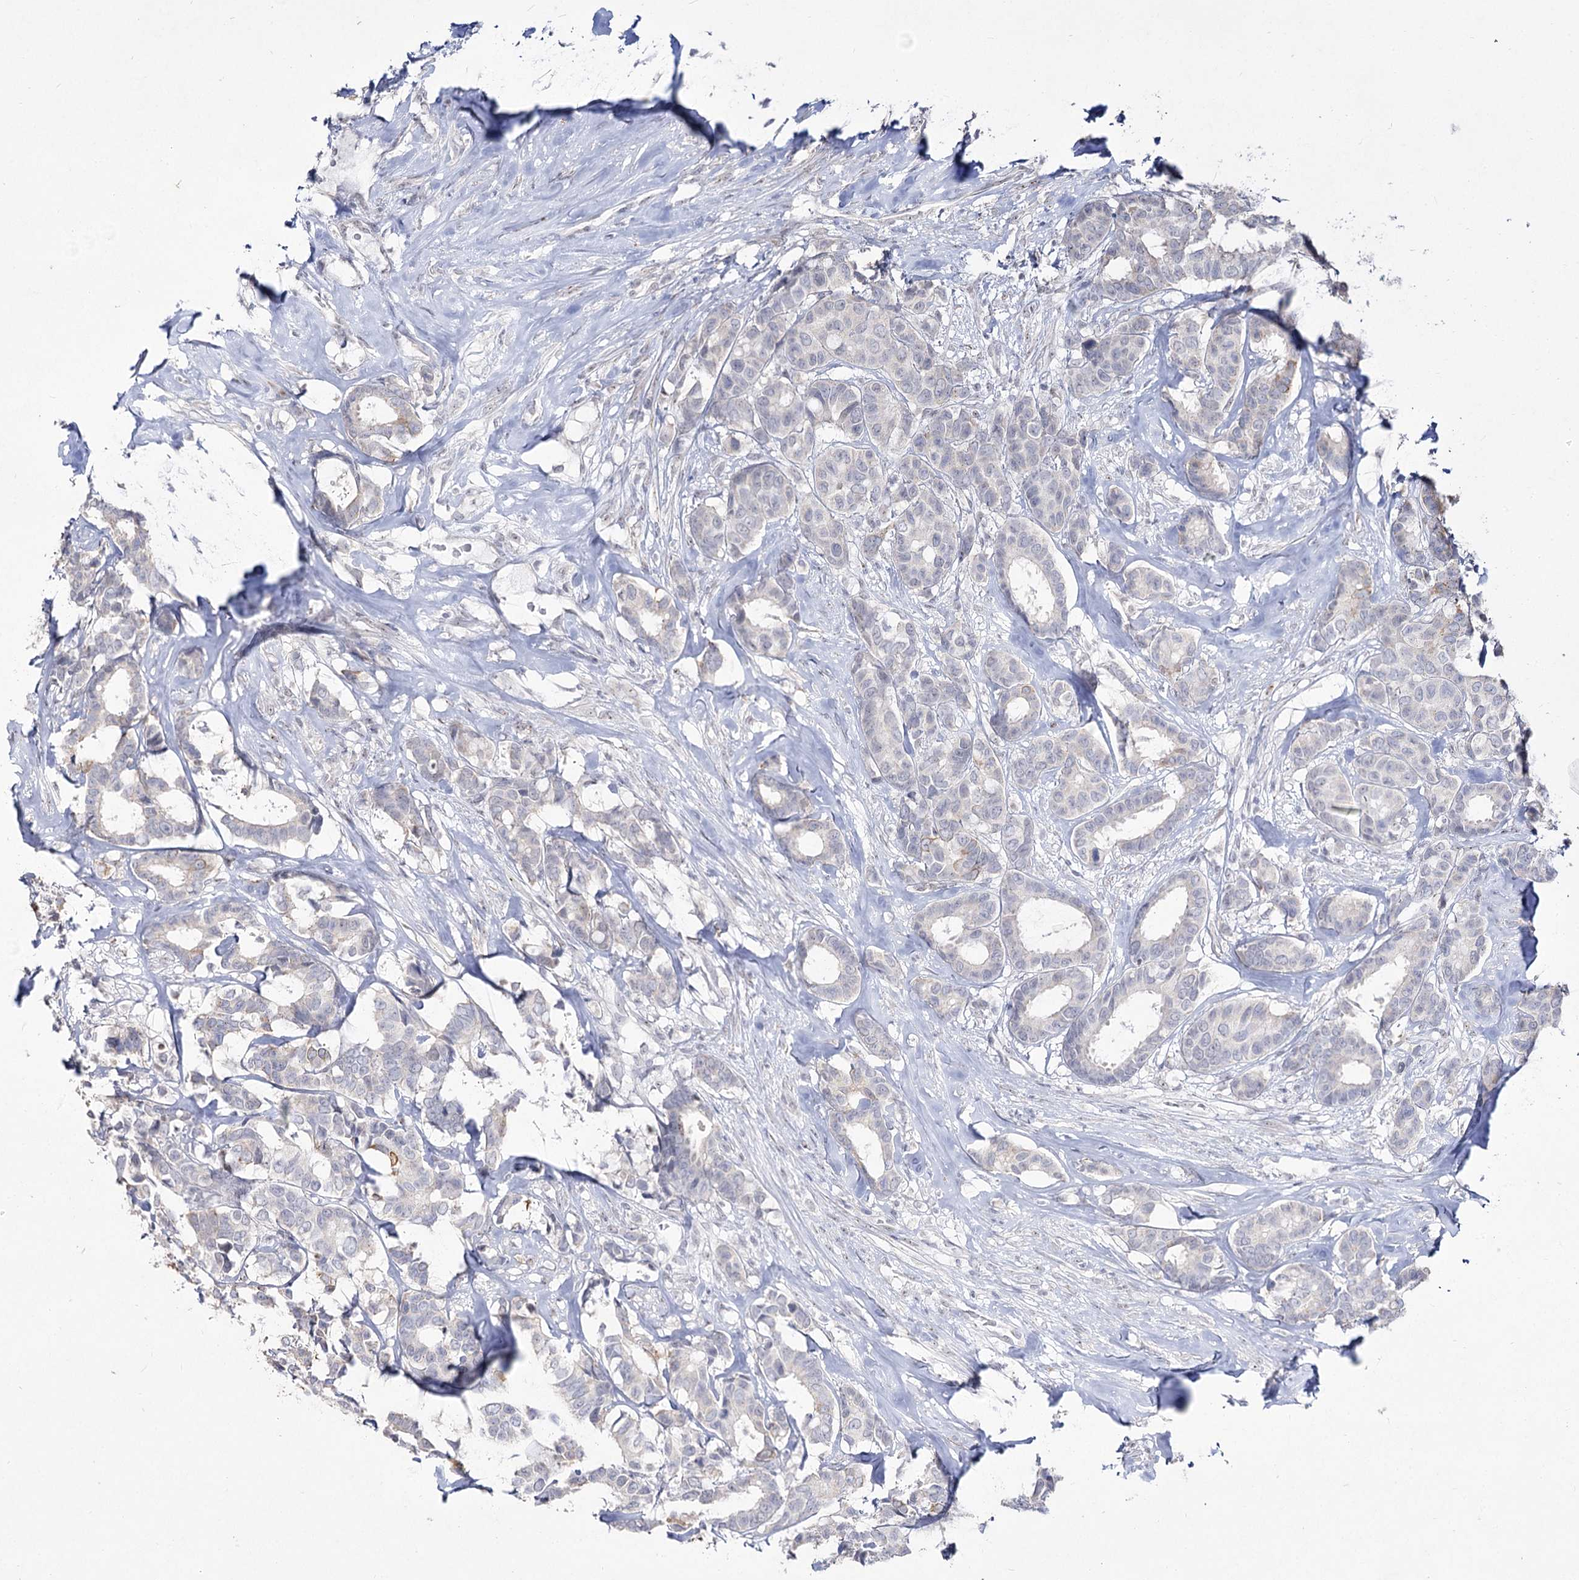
{"staining": {"intensity": "negative", "quantity": "none", "location": "none"}, "tissue": "breast cancer", "cell_type": "Tumor cells", "image_type": "cancer", "snomed": [{"axis": "morphology", "description": "Duct carcinoma"}, {"axis": "topography", "description": "Breast"}], "caption": "IHC image of neoplastic tissue: breast cancer stained with DAB (3,3'-diaminobenzidine) demonstrates no significant protein positivity in tumor cells.", "gene": "DDX50", "patient": {"sex": "female", "age": 87}}